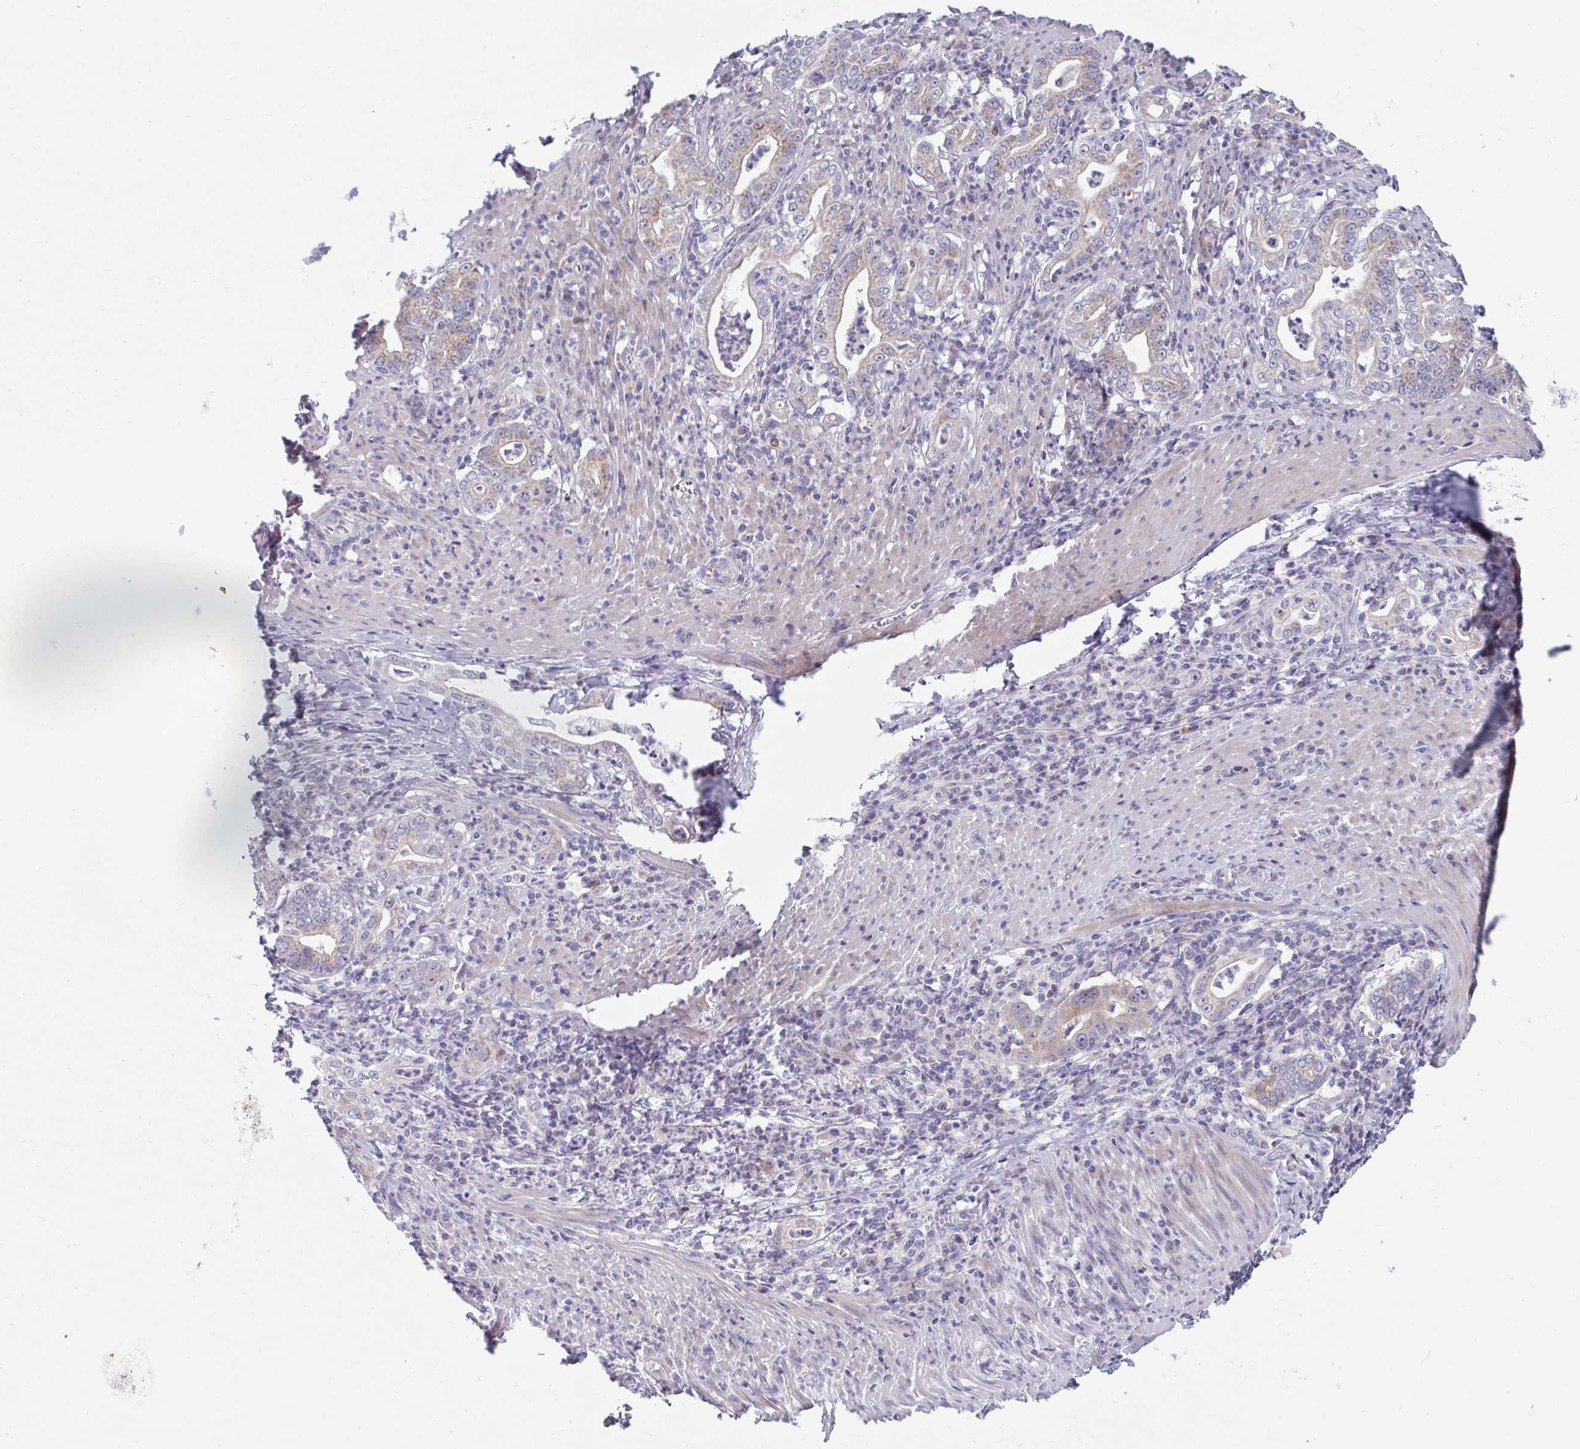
{"staining": {"intensity": "weak", "quantity": ">75%", "location": "cytoplasmic/membranous"}, "tissue": "stomach cancer", "cell_type": "Tumor cells", "image_type": "cancer", "snomed": [{"axis": "morphology", "description": "Adenocarcinoma, NOS"}, {"axis": "topography", "description": "Stomach, upper"}], "caption": "Protein staining of adenocarcinoma (stomach) tissue displays weak cytoplasmic/membranous expression in about >75% of tumor cells.", "gene": "MRPL53", "patient": {"sex": "female", "age": 79}}